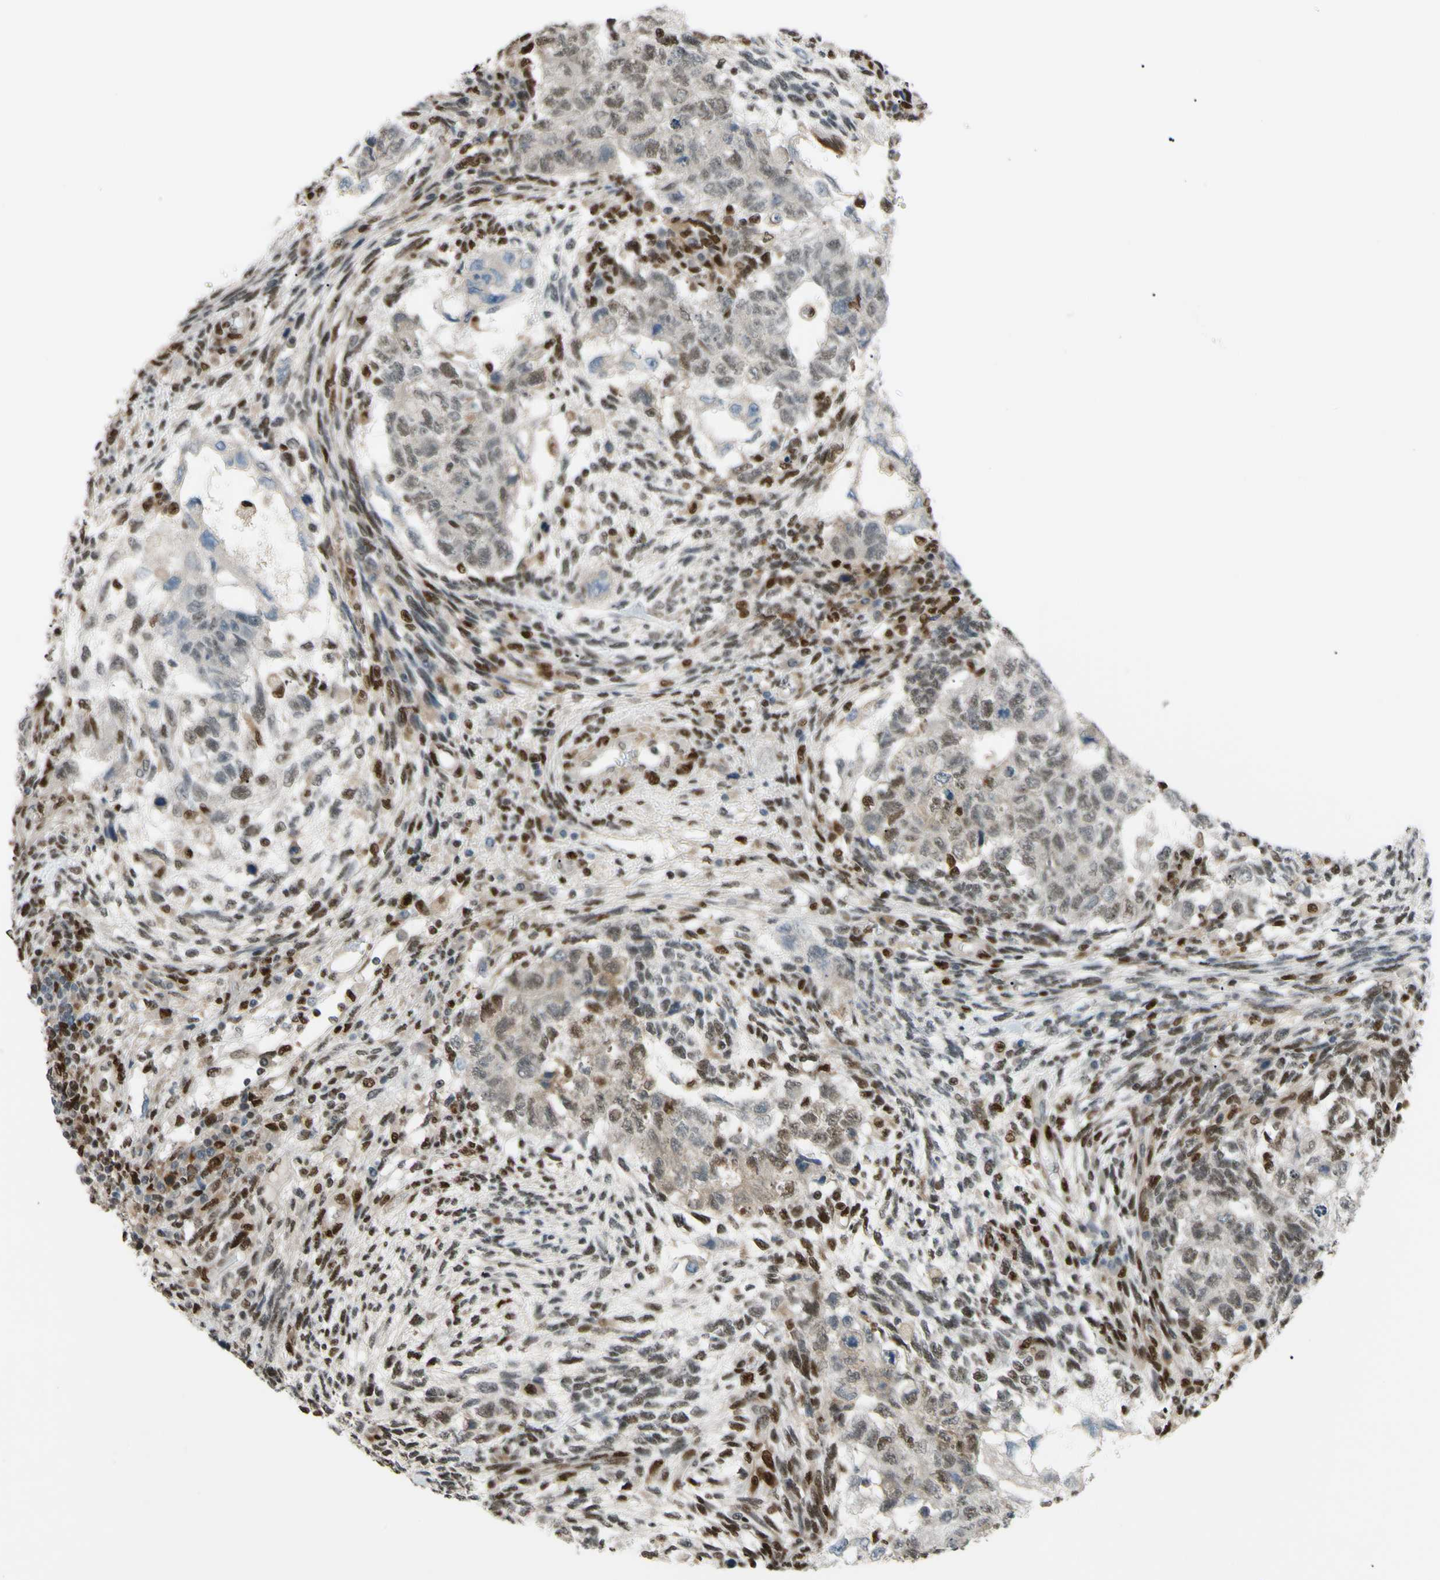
{"staining": {"intensity": "weak", "quantity": ">75%", "location": "nuclear"}, "tissue": "testis cancer", "cell_type": "Tumor cells", "image_type": "cancer", "snomed": [{"axis": "morphology", "description": "Normal tissue, NOS"}, {"axis": "morphology", "description": "Carcinoma, Embryonal, NOS"}, {"axis": "topography", "description": "Testis"}], "caption": "High-power microscopy captured an immunohistochemistry (IHC) photomicrograph of embryonal carcinoma (testis), revealing weak nuclear expression in about >75% of tumor cells.", "gene": "FKBP5", "patient": {"sex": "male", "age": 36}}